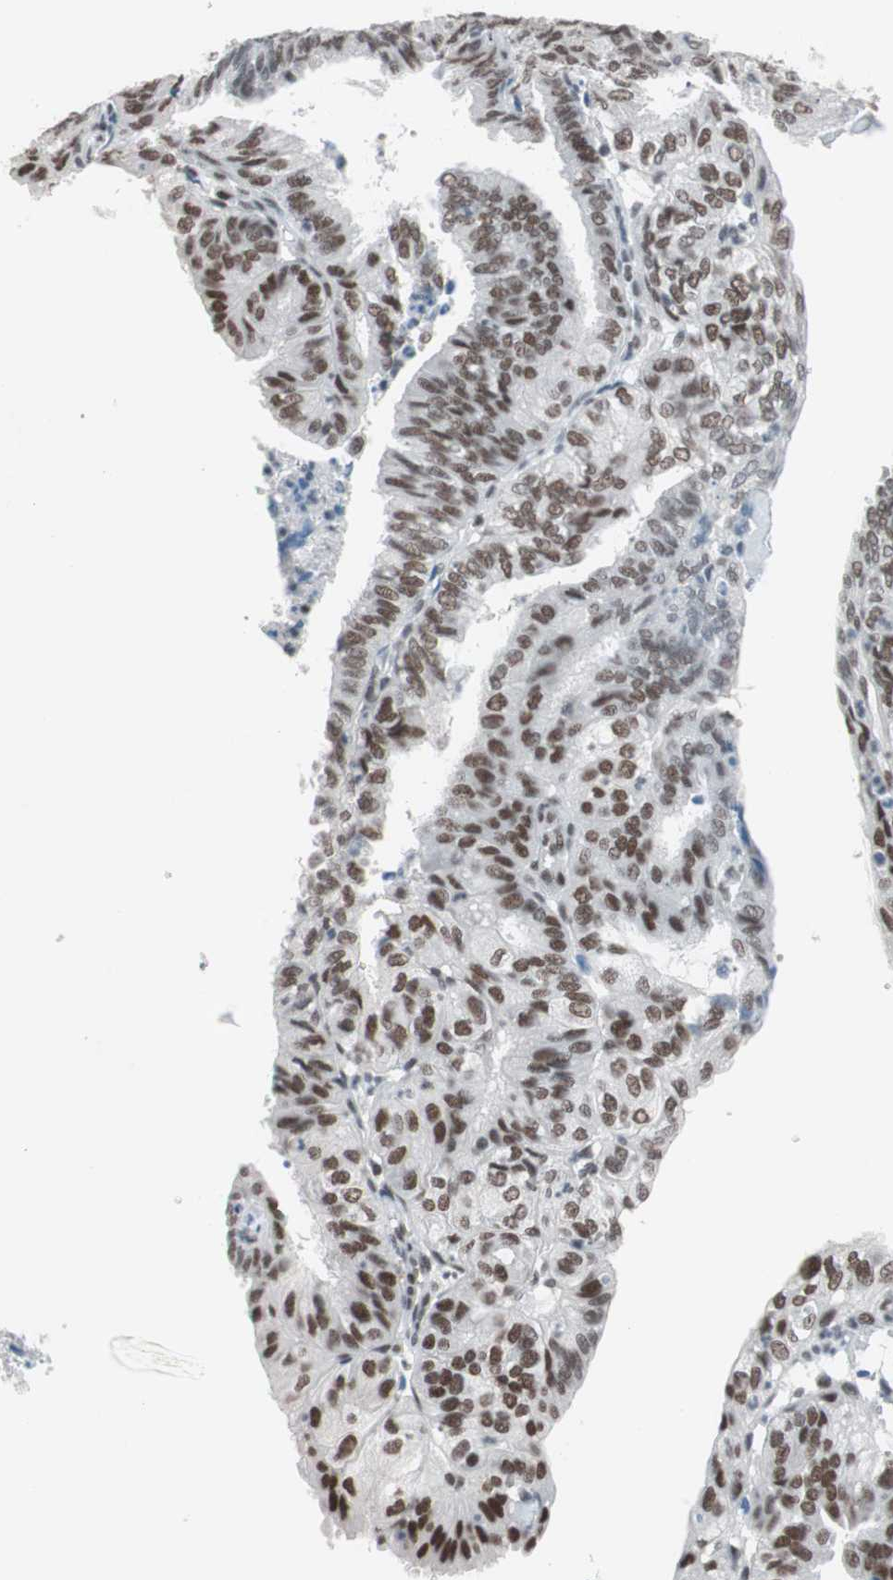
{"staining": {"intensity": "strong", "quantity": ">75%", "location": "nuclear"}, "tissue": "endometrial cancer", "cell_type": "Tumor cells", "image_type": "cancer", "snomed": [{"axis": "morphology", "description": "Adenocarcinoma, NOS"}, {"axis": "topography", "description": "Uterus"}], "caption": "The histopathology image shows immunohistochemical staining of endometrial cancer. There is strong nuclear positivity is seen in approximately >75% of tumor cells.", "gene": "ARID1A", "patient": {"sex": "female", "age": 60}}